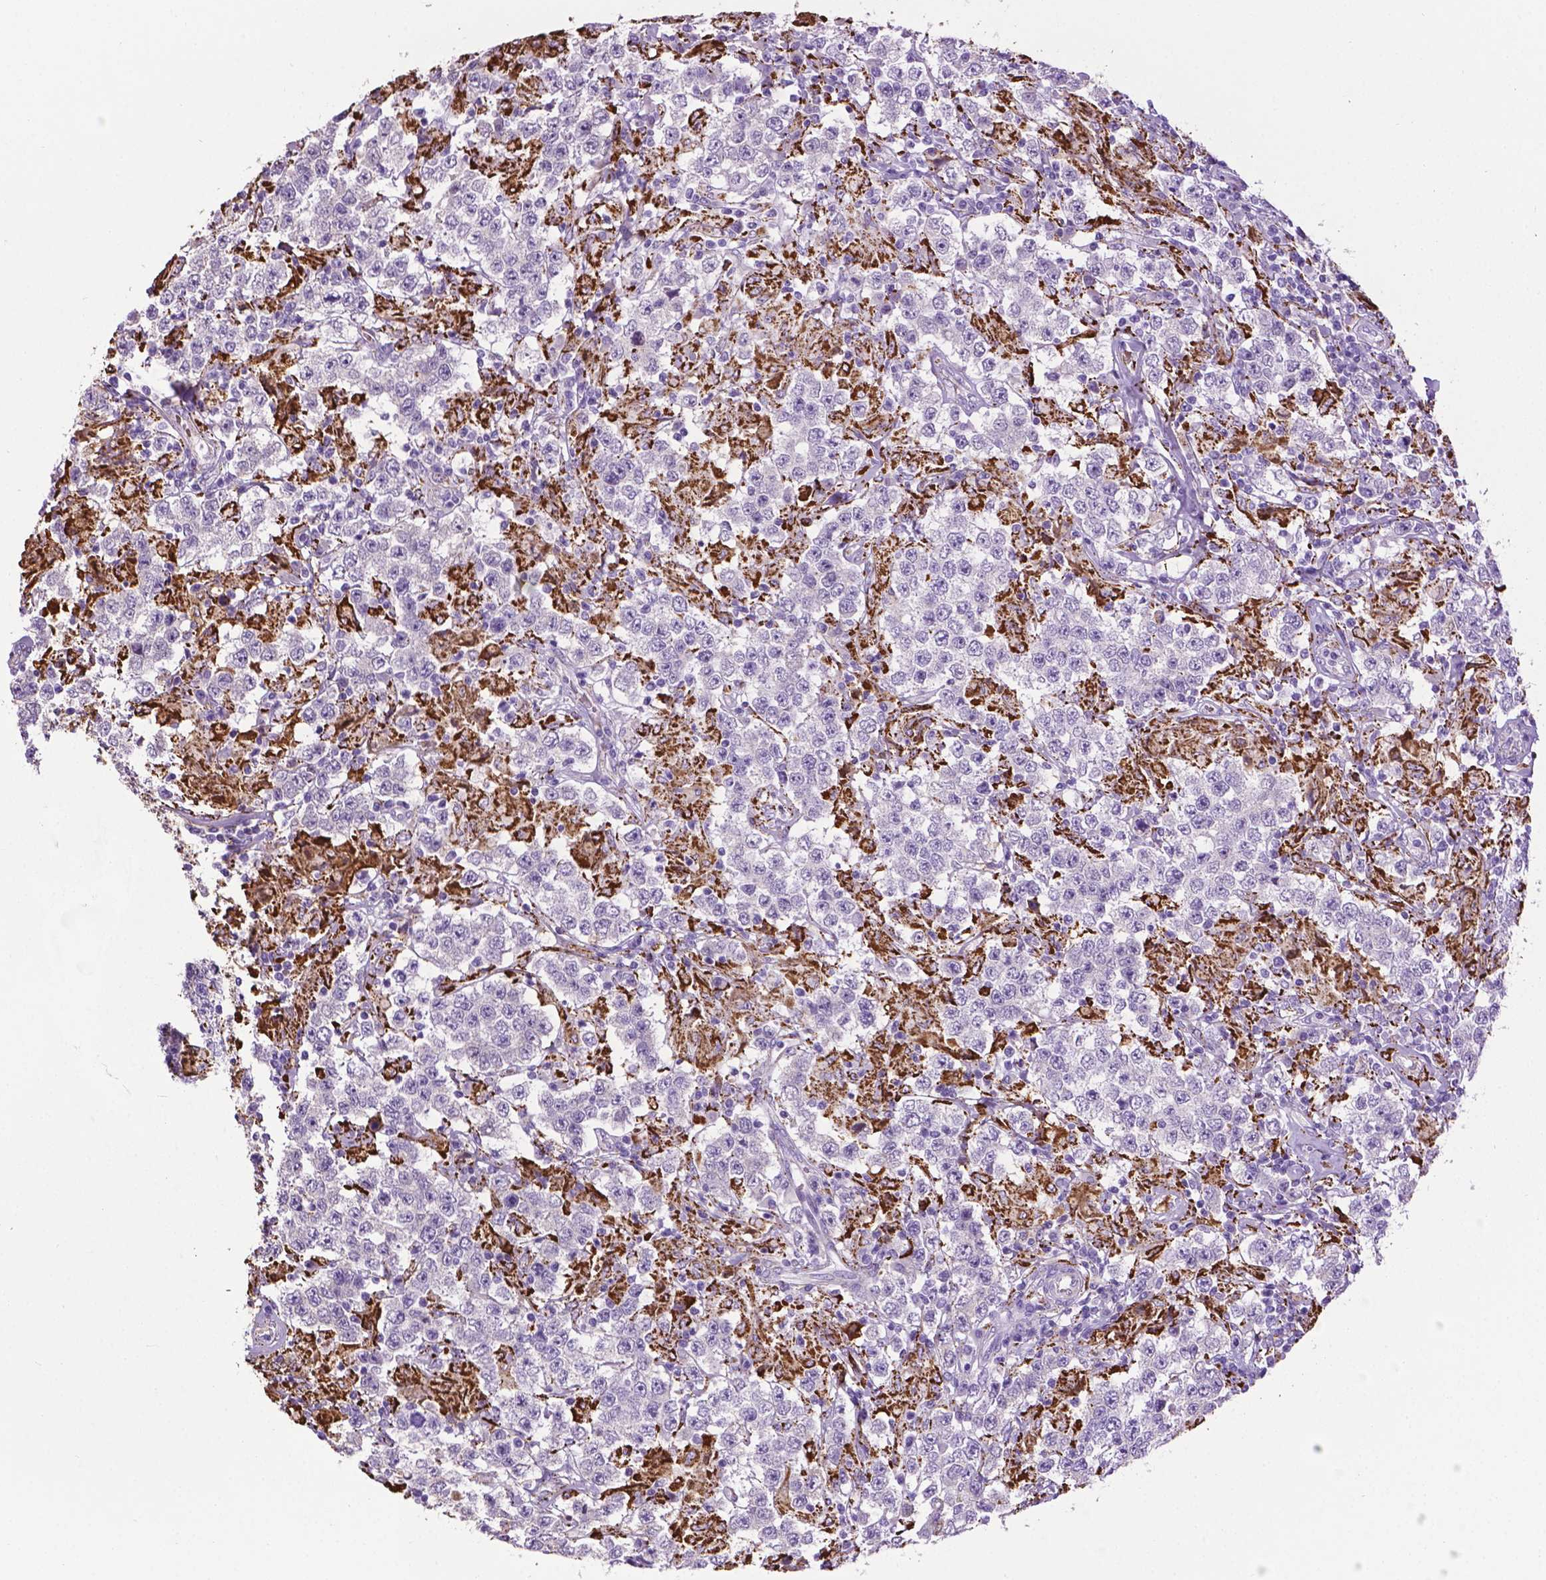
{"staining": {"intensity": "negative", "quantity": "none", "location": "none"}, "tissue": "testis cancer", "cell_type": "Tumor cells", "image_type": "cancer", "snomed": [{"axis": "morphology", "description": "Seminoma, NOS"}, {"axis": "morphology", "description": "Carcinoma, Embryonal, NOS"}, {"axis": "topography", "description": "Testis"}], "caption": "IHC photomicrograph of human testis cancer stained for a protein (brown), which reveals no staining in tumor cells. (Immunohistochemistry (ihc), brightfield microscopy, high magnification).", "gene": "TMEM132E", "patient": {"sex": "male", "age": 41}}